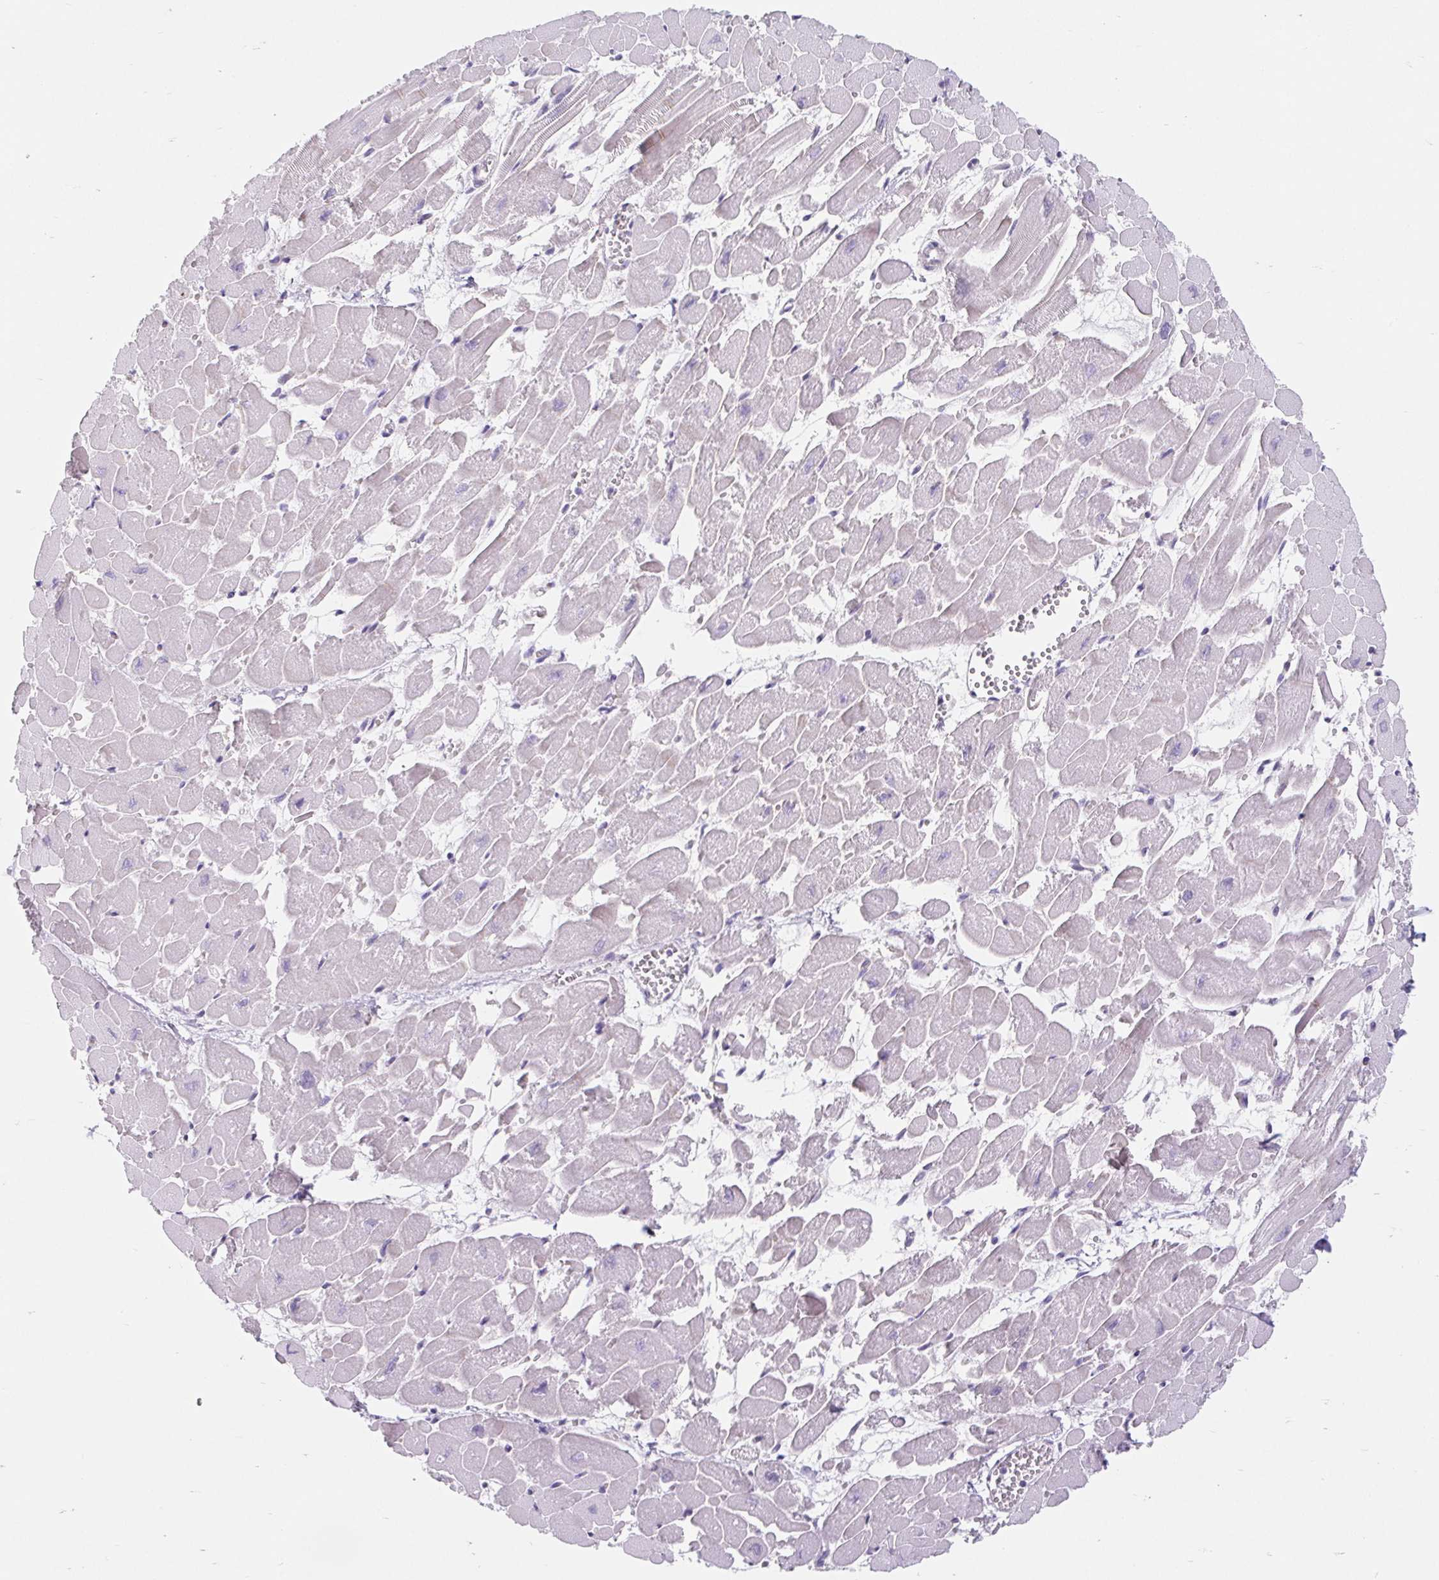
{"staining": {"intensity": "weak", "quantity": "<25%", "location": "cytoplasmic/membranous"}, "tissue": "heart muscle", "cell_type": "Cardiomyocytes", "image_type": "normal", "snomed": [{"axis": "morphology", "description": "Normal tissue, NOS"}, {"axis": "topography", "description": "Heart"}], "caption": "Cardiomyocytes show no significant positivity in normal heart muscle.", "gene": "BCAS1", "patient": {"sex": "female", "age": 52}}